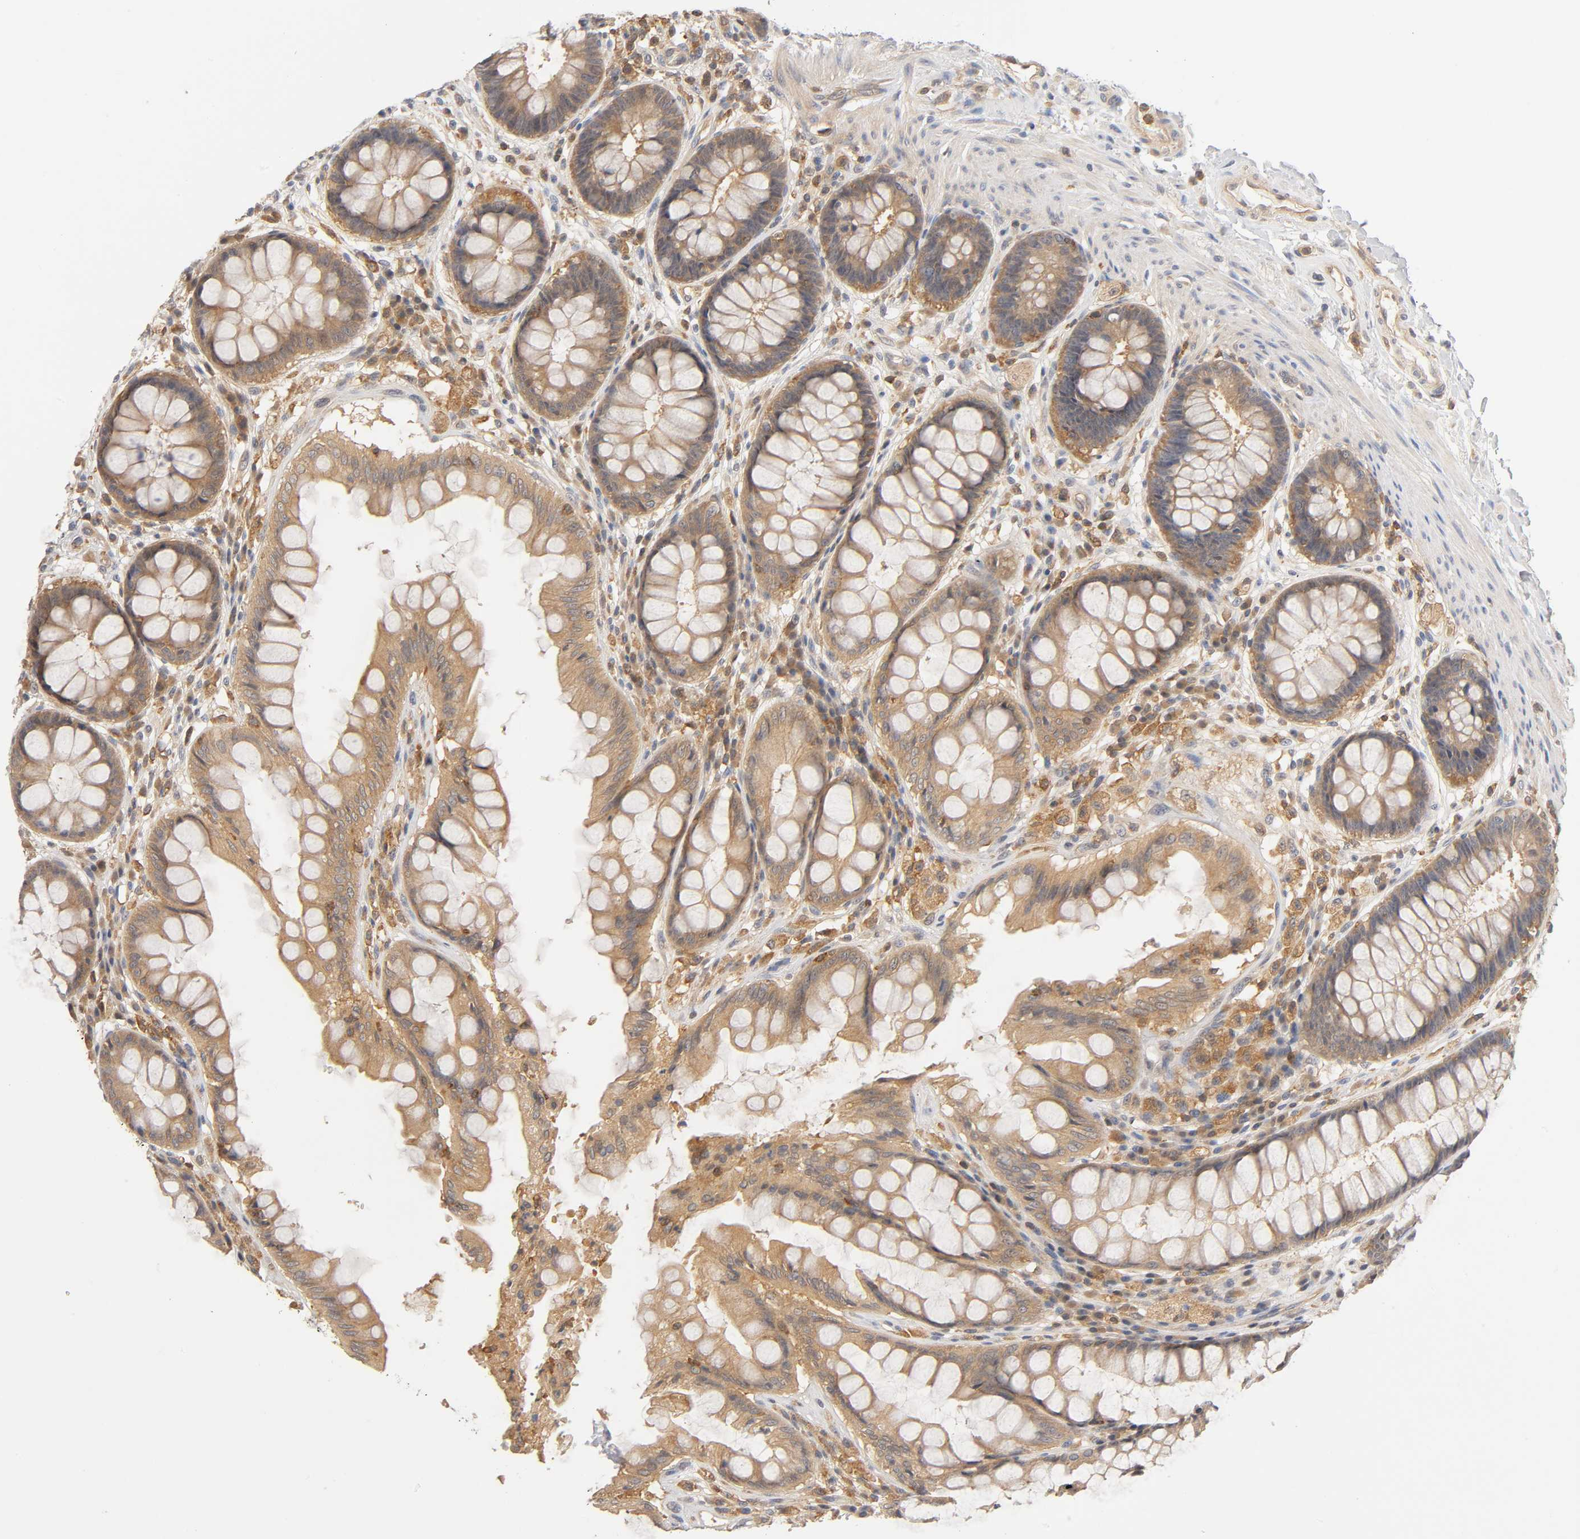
{"staining": {"intensity": "moderate", "quantity": ">75%", "location": "cytoplasmic/membranous"}, "tissue": "rectum", "cell_type": "Glandular cells", "image_type": "normal", "snomed": [{"axis": "morphology", "description": "Normal tissue, NOS"}, {"axis": "topography", "description": "Rectum"}], "caption": "Immunohistochemical staining of normal rectum shows >75% levels of moderate cytoplasmic/membranous protein staining in approximately >75% of glandular cells. Using DAB (brown) and hematoxylin (blue) stains, captured at high magnification using brightfield microscopy.", "gene": "ACTR2", "patient": {"sex": "female", "age": 46}}